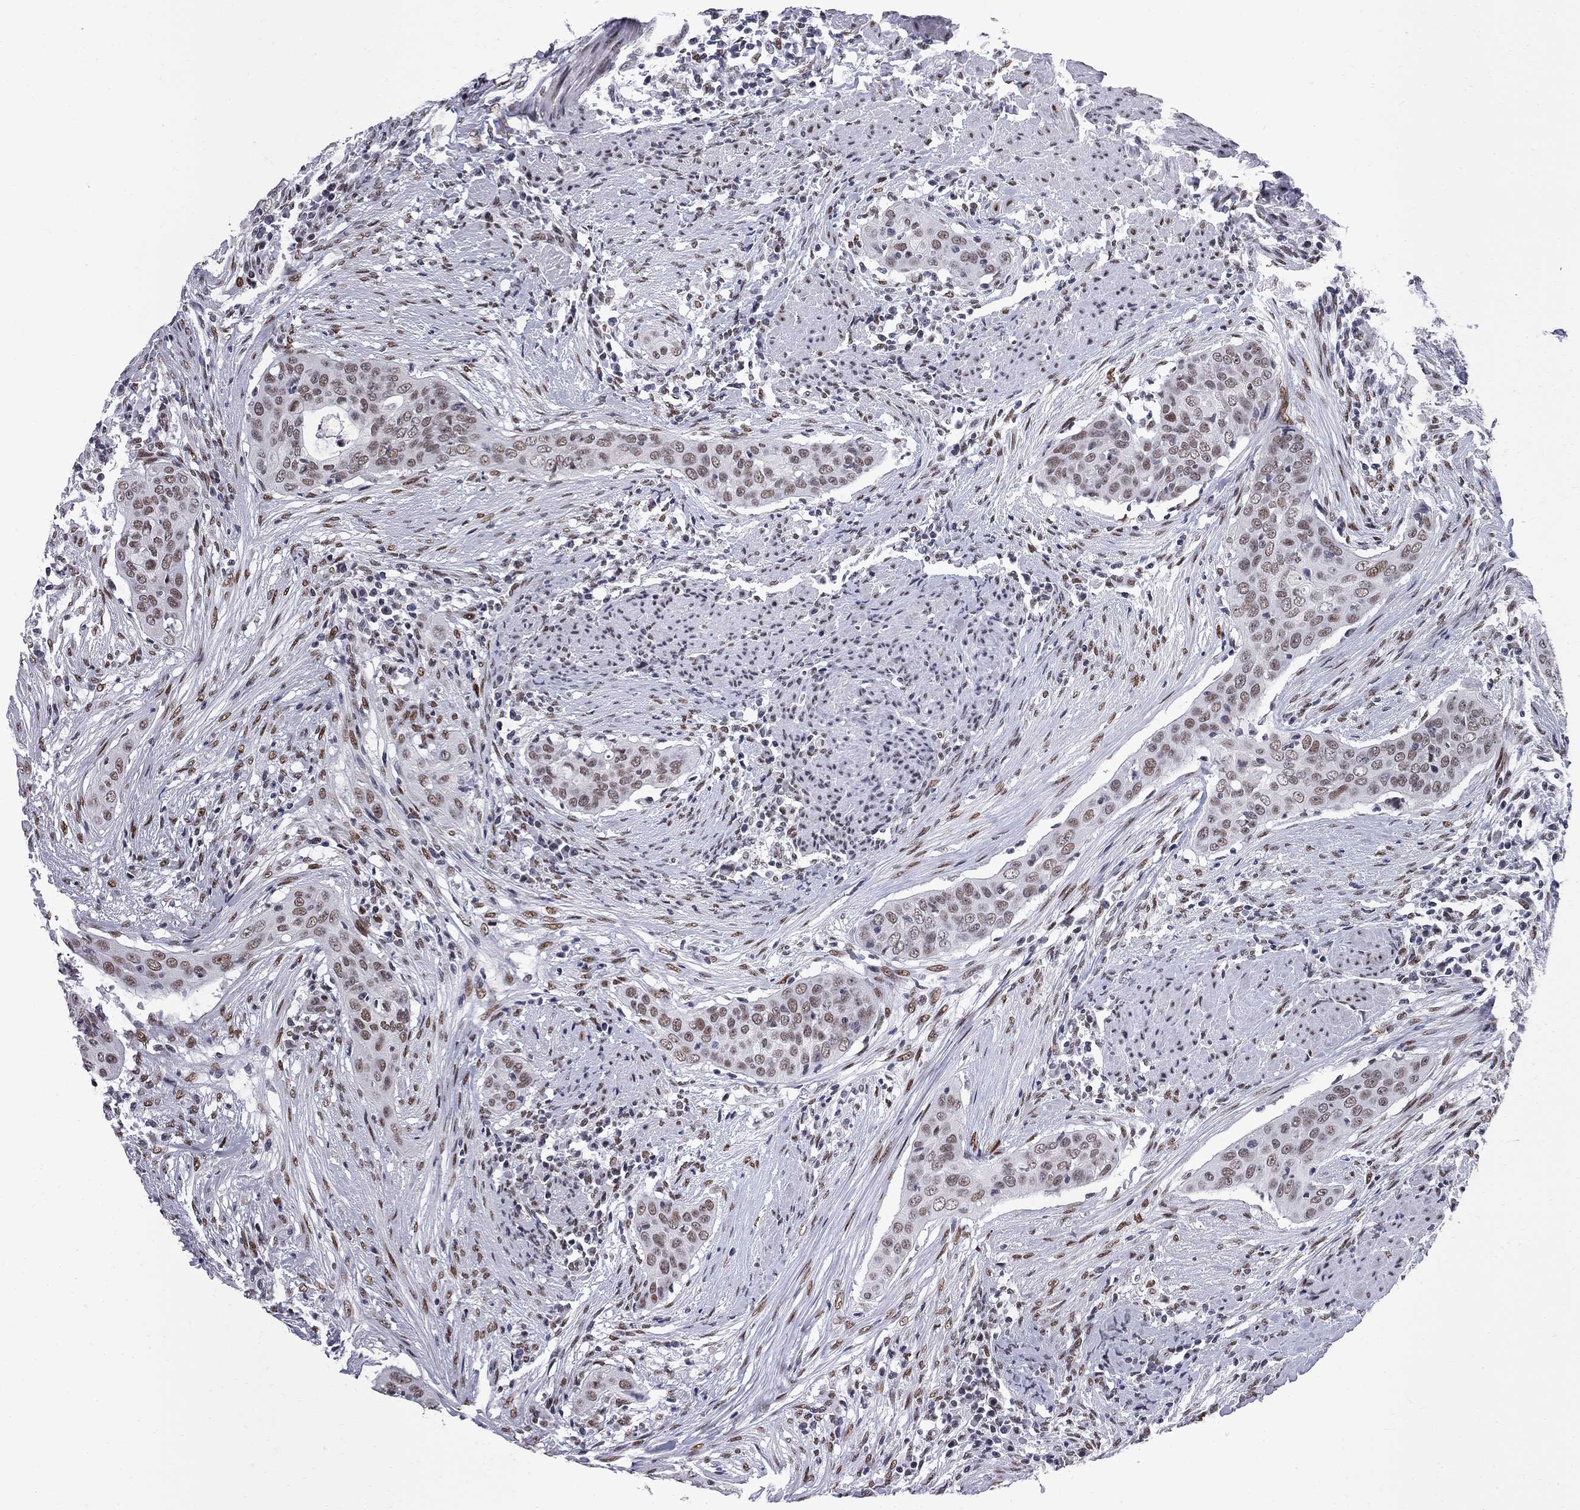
{"staining": {"intensity": "weak", "quantity": "25%-75%", "location": "nuclear"}, "tissue": "urothelial cancer", "cell_type": "Tumor cells", "image_type": "cancer", "snomed": [{"axis": "morphology", "description": "Urothelial carcinoma, High grade"}, {"axis": "topography", "description": "Urinary bladder"}], "caption": "Protein expression analysis of urothelial cancer reveals weak nuclear positivity in about 25%-75% of tumor cells.", "gene": "ZBTB47", "patient": {"sex": "male", "age": 82}}